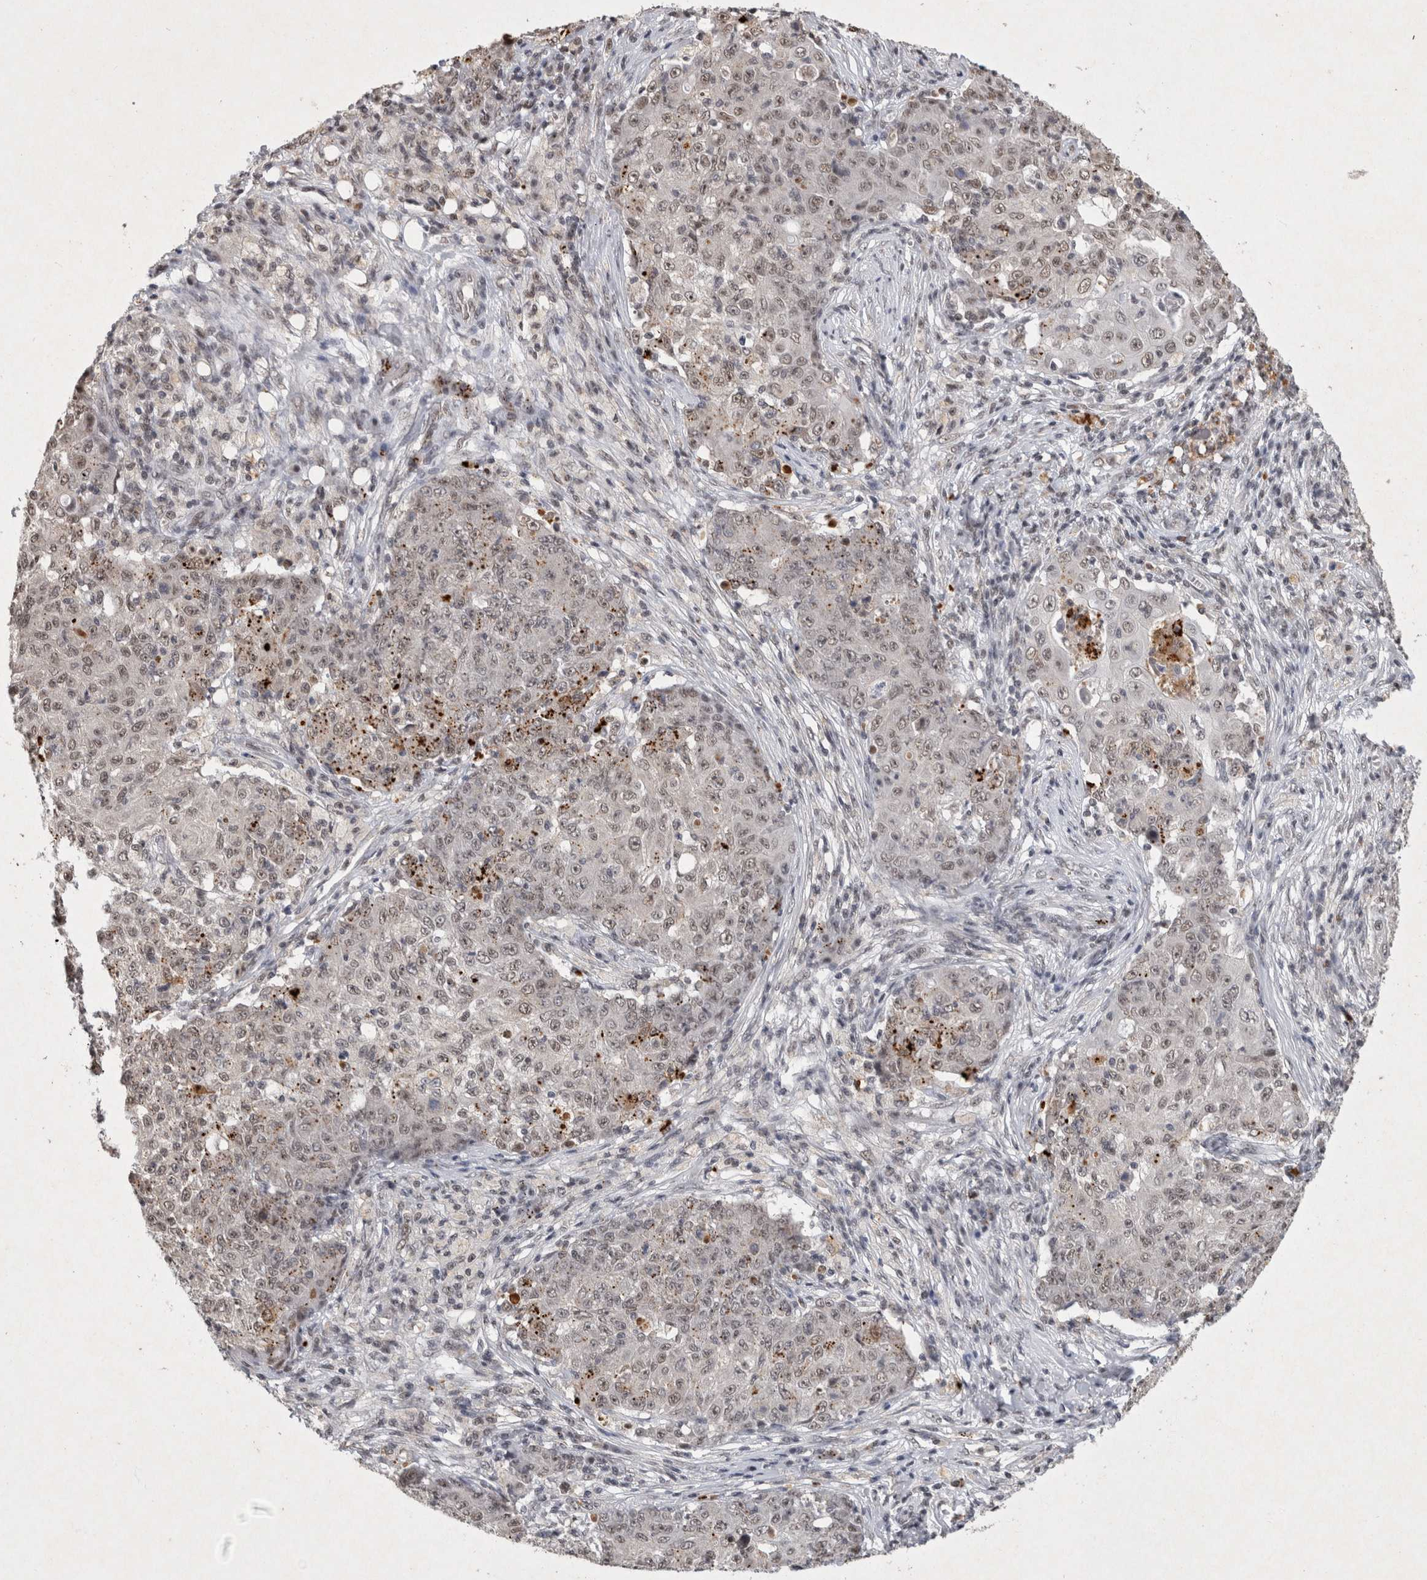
{"staining": {"intensity": "weak", "quantity": ">75%", "location": "nuclear"}, "tissue": "ovarian cancer", "cell_type": "Tumor cells", "image_type": "cancer", "snomed": [{"axis": "morphology", "description": "Carcinoma, endometroid"}, {"axis": "topography", "description": "Ovary"}], "caption": "Ovarian endometroid carcinoma tissue reveals weak nuclear positivity in approximately >75% of tumor cells, visualized by immunohistochemistry. The protein is shown in brown color, while the nuclei are stained blue.", "gene": "XRCC5", "patient": {"sex": "female", "age": 42}}